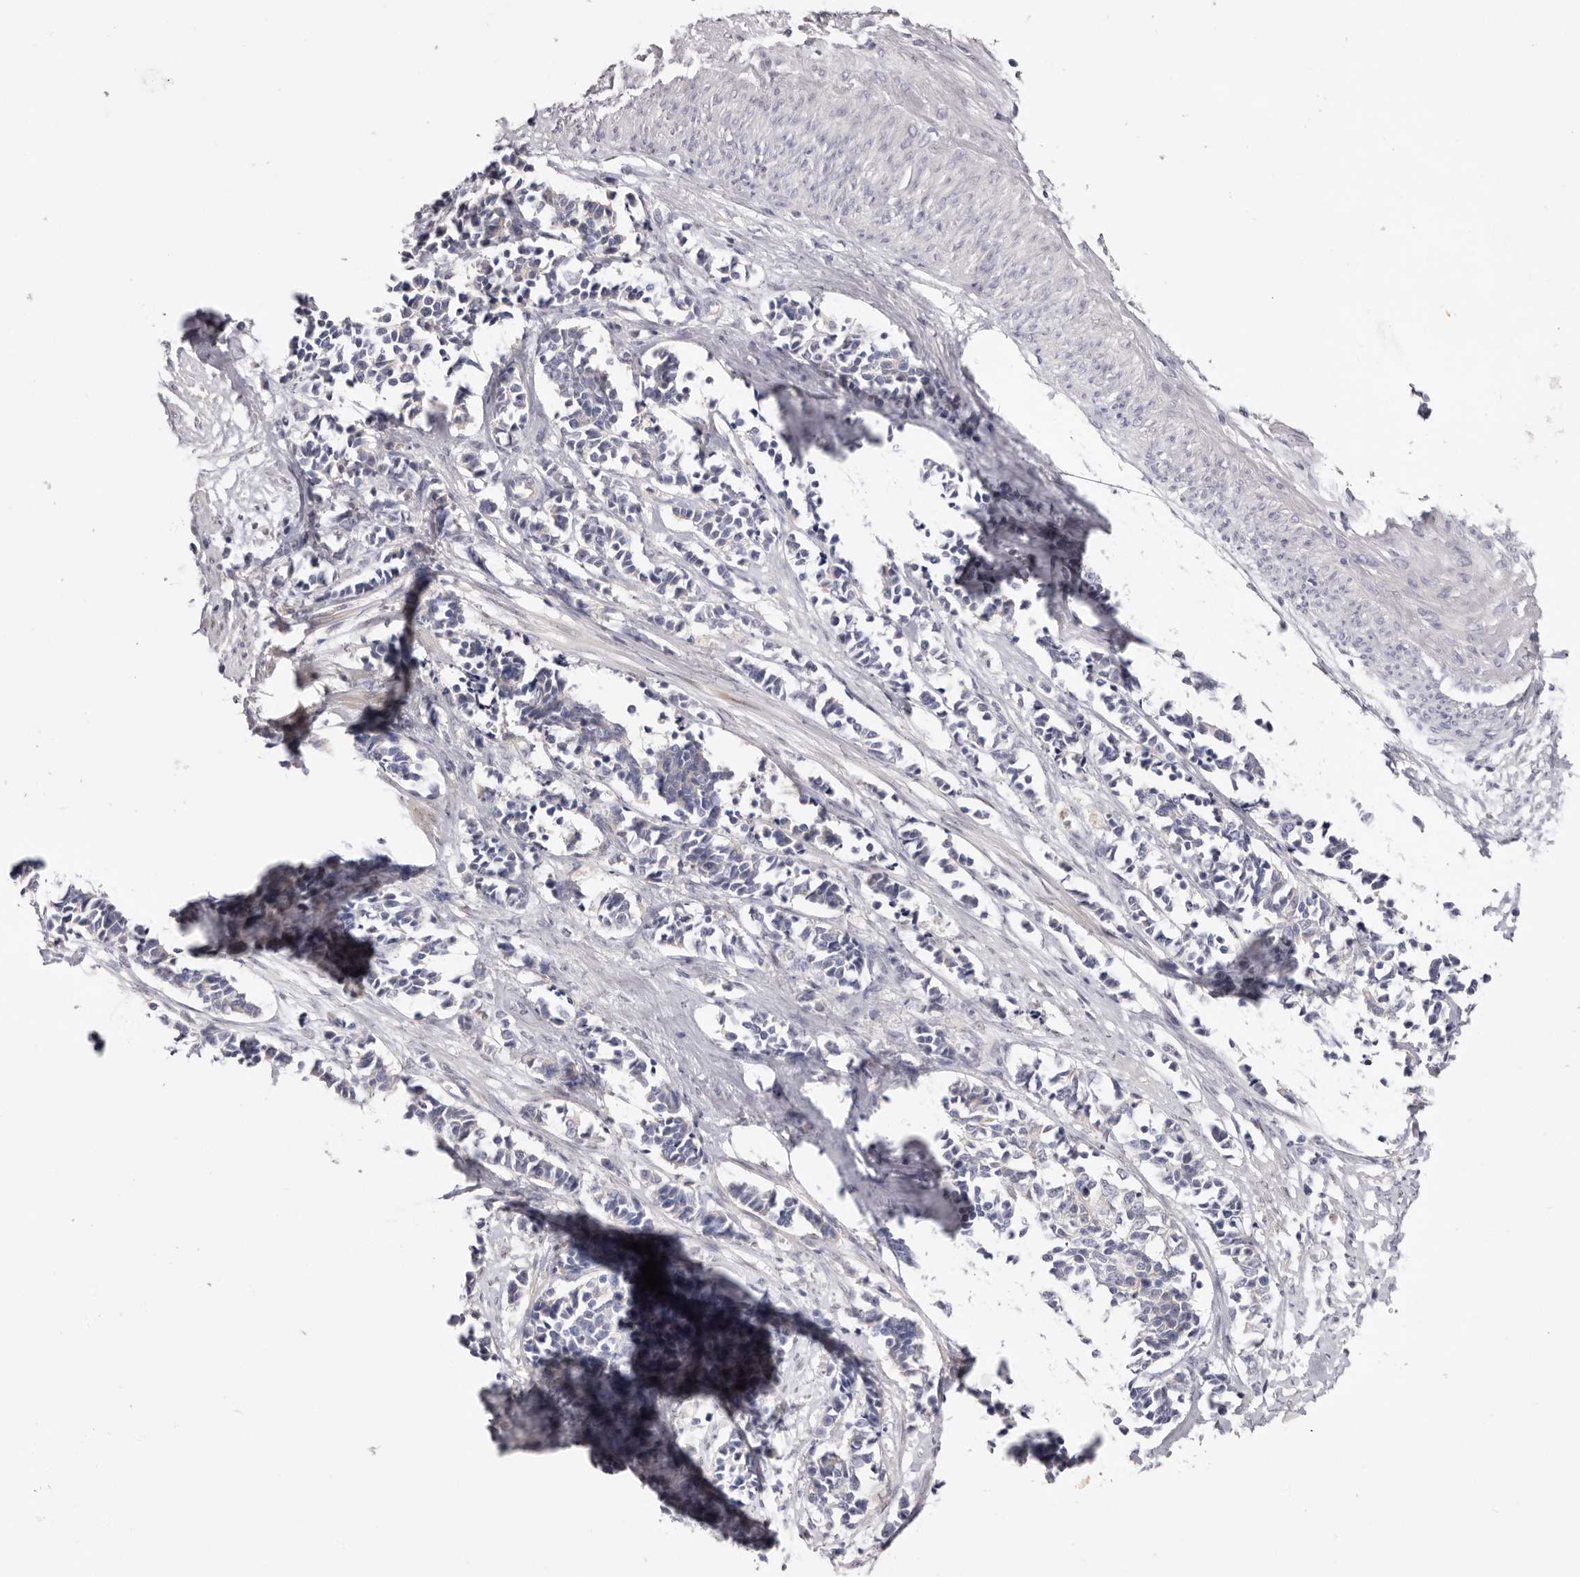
{"staining": {"intensity": "negative", "quantity": "none", "location": "none"}, "tissue": "cervical cancer", "cell_type": "Tumor cells", "image_type": "cancer", "snomed": [{"axis": "morphology", "description": "Normal tissue, NOS"}, {"axis": "morphology", "description": "Squamous cell carcinoma, NOS"}, {"axis": "topography", "description": "Cervix"}], "caption": "Tumor cells are negative for protein expression in human squamous cell carcinoma (cervical). (DAB (3,3'-diaminobenzidine) immunohistochemistry with hematoxylin counter stain).", "gene": "LMLN", "patient": {"sex": "female", "age": 35}}